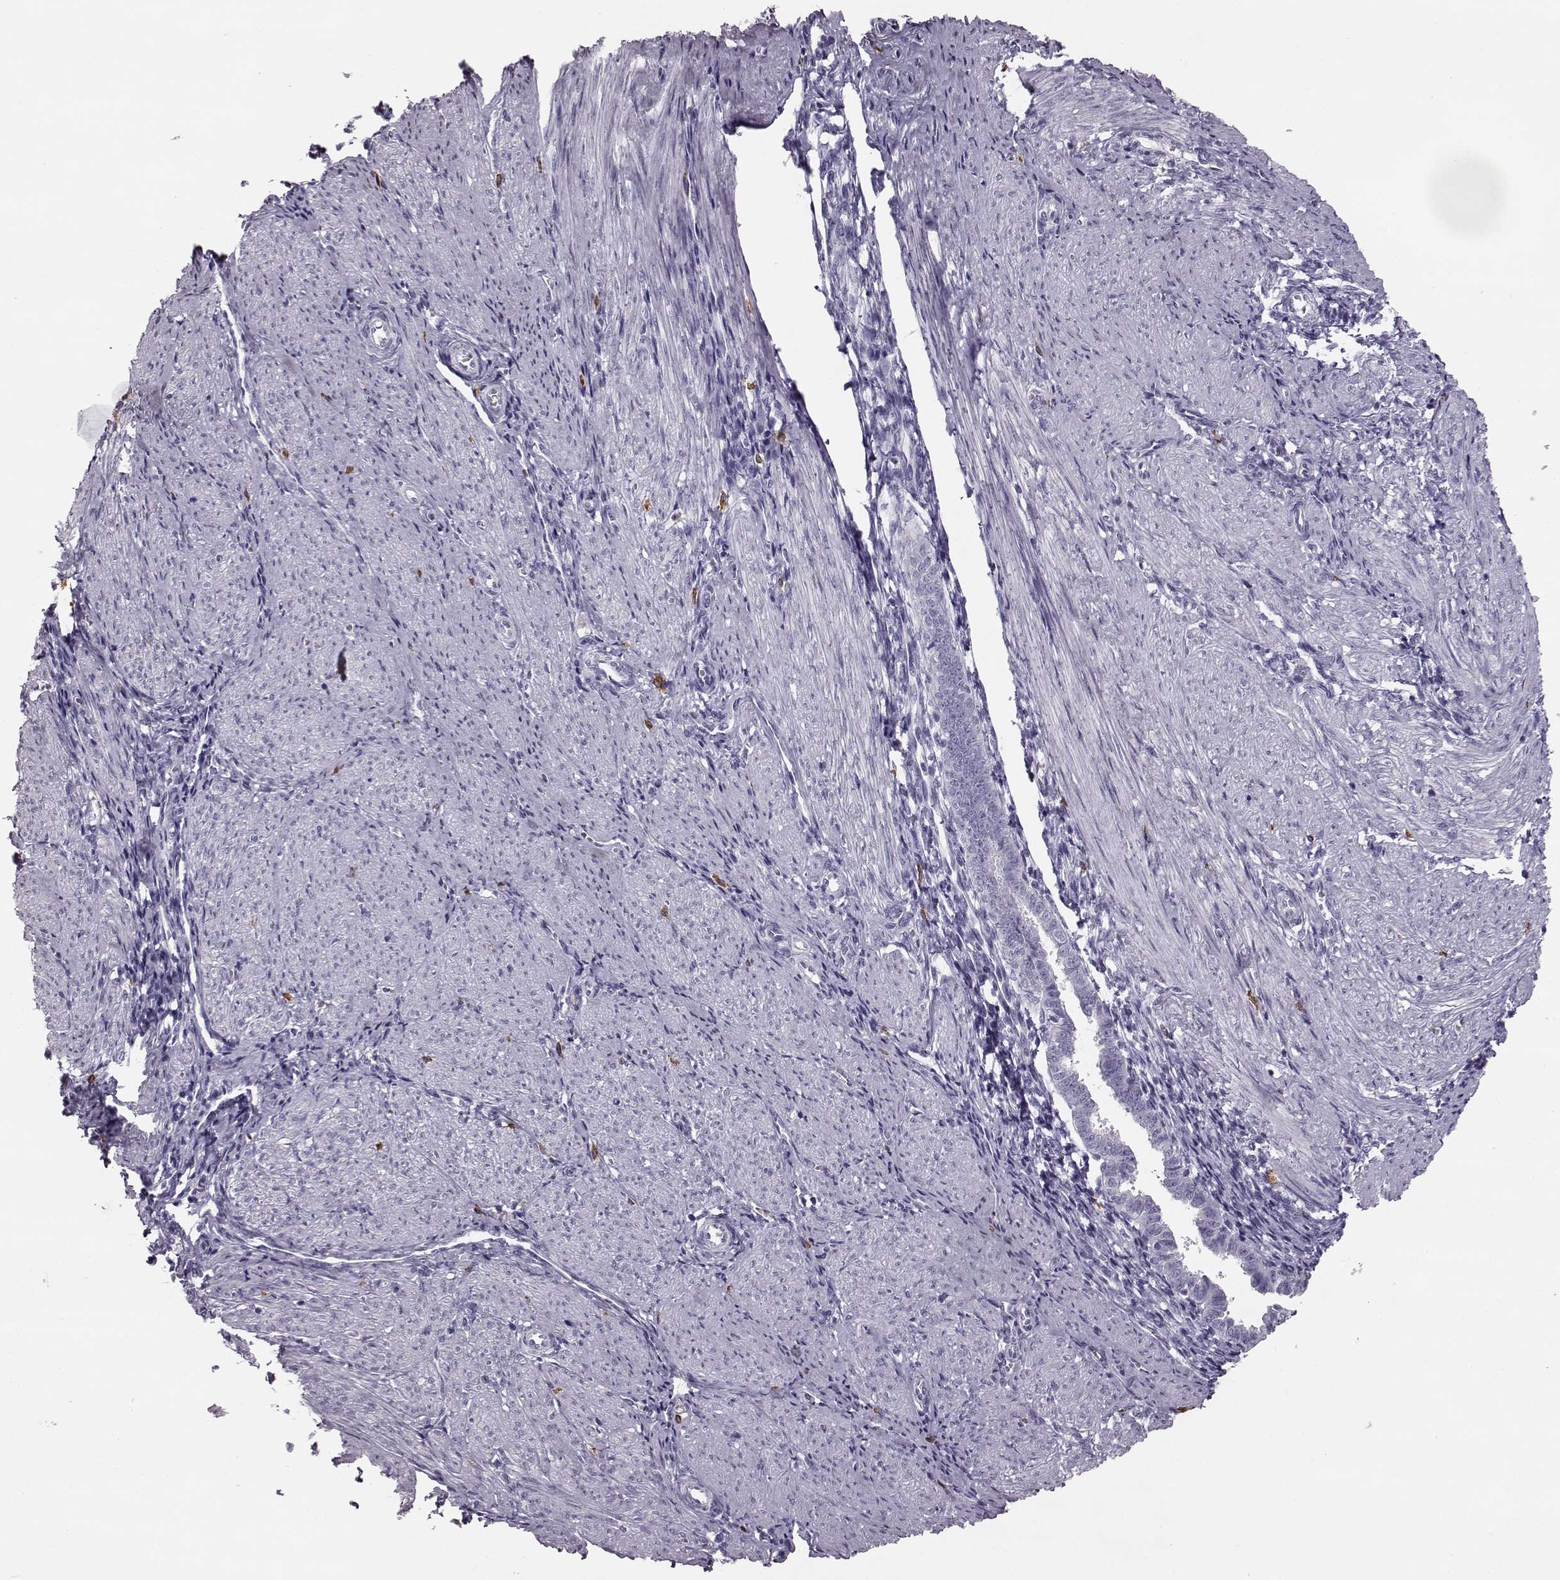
{"staining": {"intensity": "negative", "quantity": "none", "location": "none"}, "tissue": "endometrium", "cell_type": "Cells in endometrial stroma", "image_type": "normal", "snomed": [{"axis": "morphology", "description": "Normal tissue, NOS"}, {"axis": "topography", "description": "Endometrium"}], "caption": "Immunohistochemistry photomicrograph of benign endometrium stained for a protein (brown), which exhibits no positivity in cells in endometrial stroma.", "gene": "NPTXR", "patient": {"sex": "female", "age": 37}}